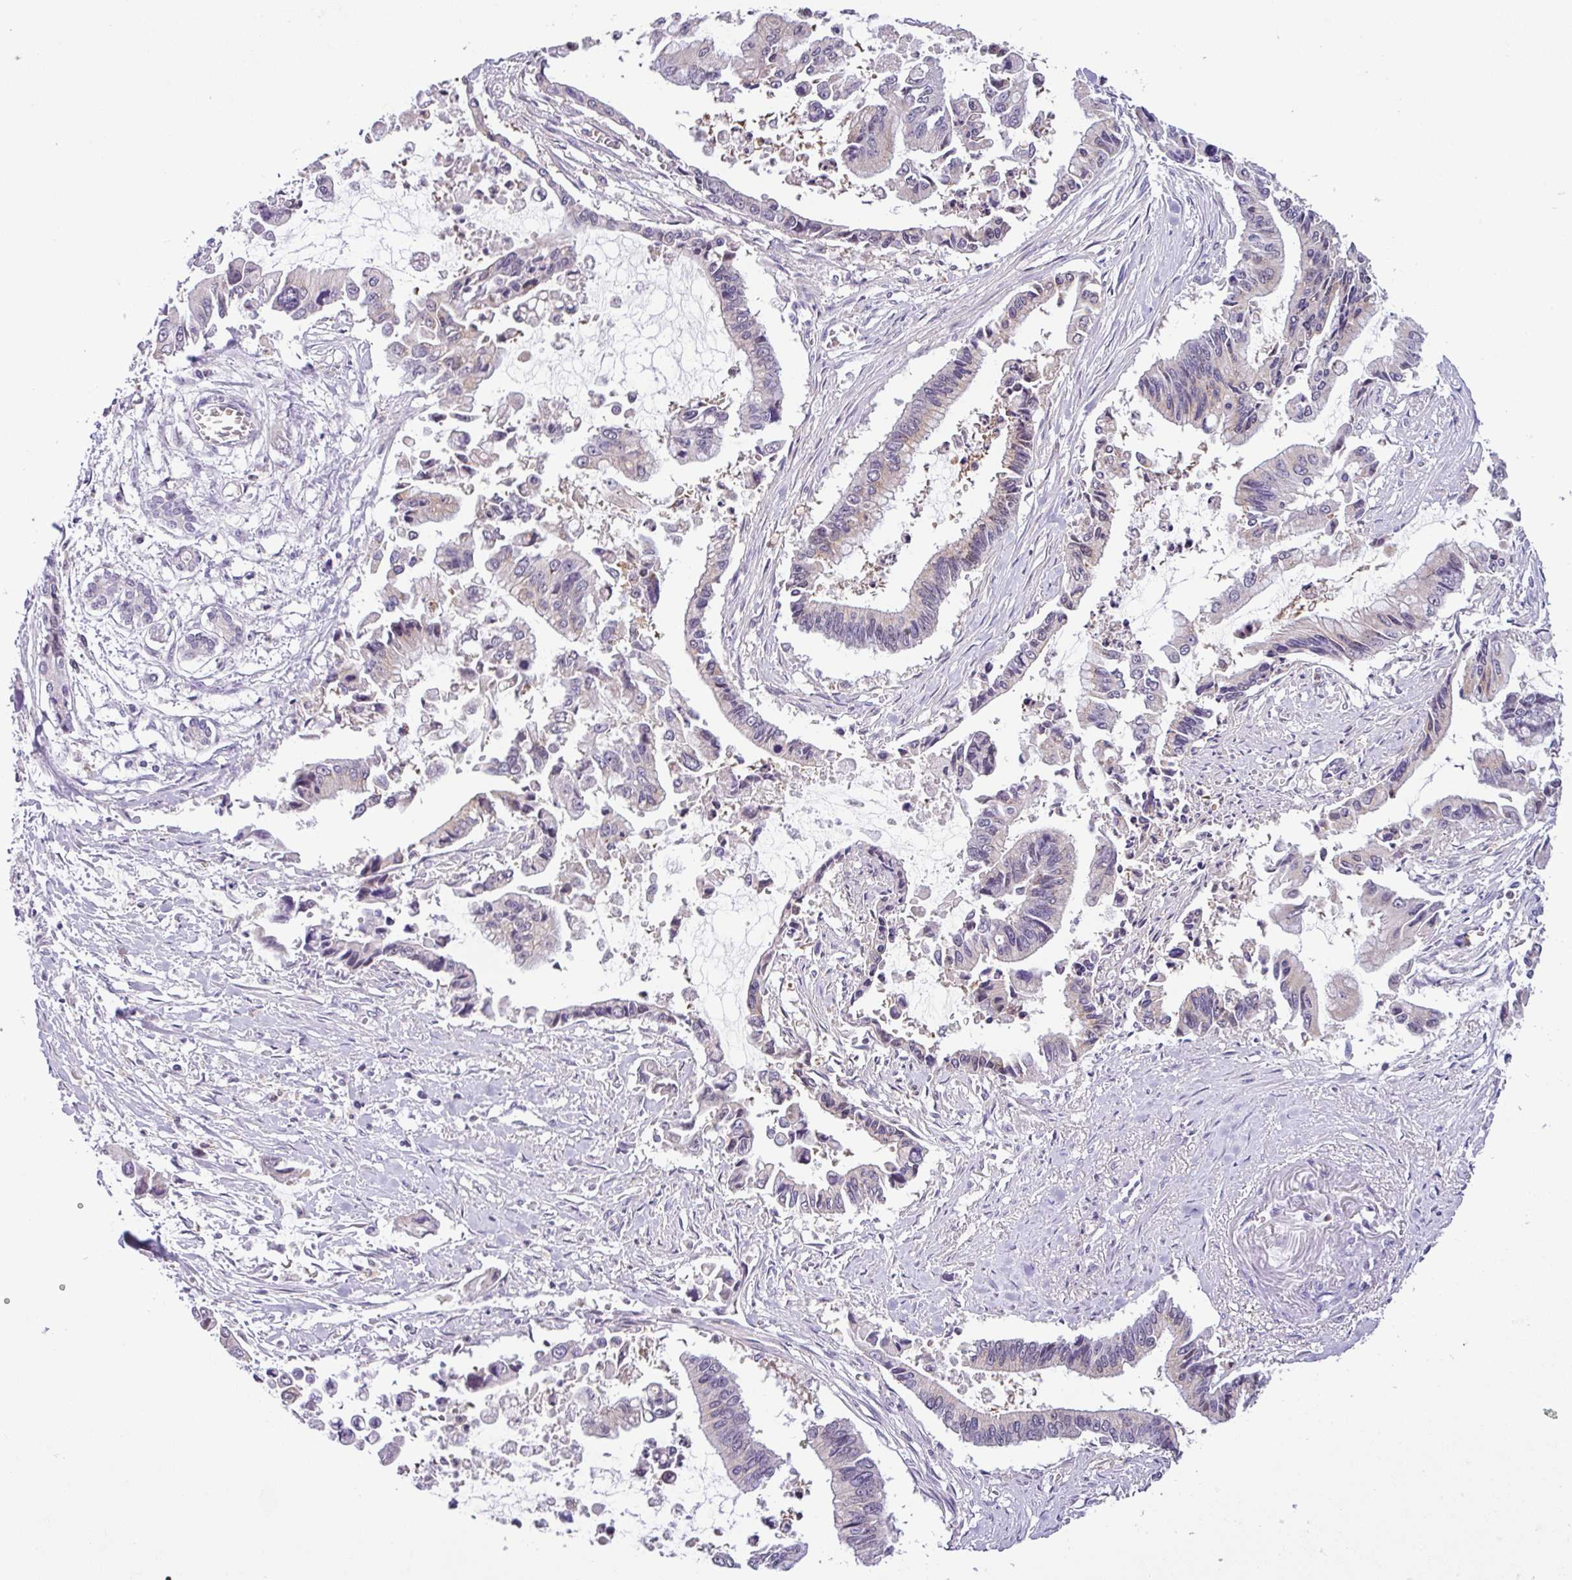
{"staining": {"intensity": "negative", "quantity": "none", "location": "none"}, "tissue": "pancreatic cancer", "cell_type": "Tumor cells", "image_type": "cancer", "snomed": [{"axis": "morphology", "description": "Adenocarcinoma, NOS"}, {"axis": "topography", "description": "Pancreas"}], "caption": "Pancreatic cancer stained for a protein using immunohistochemistry reveals no expression tumor cells.", "gene": "TONSL", "patient": {"sex": "male", "age": 84}}